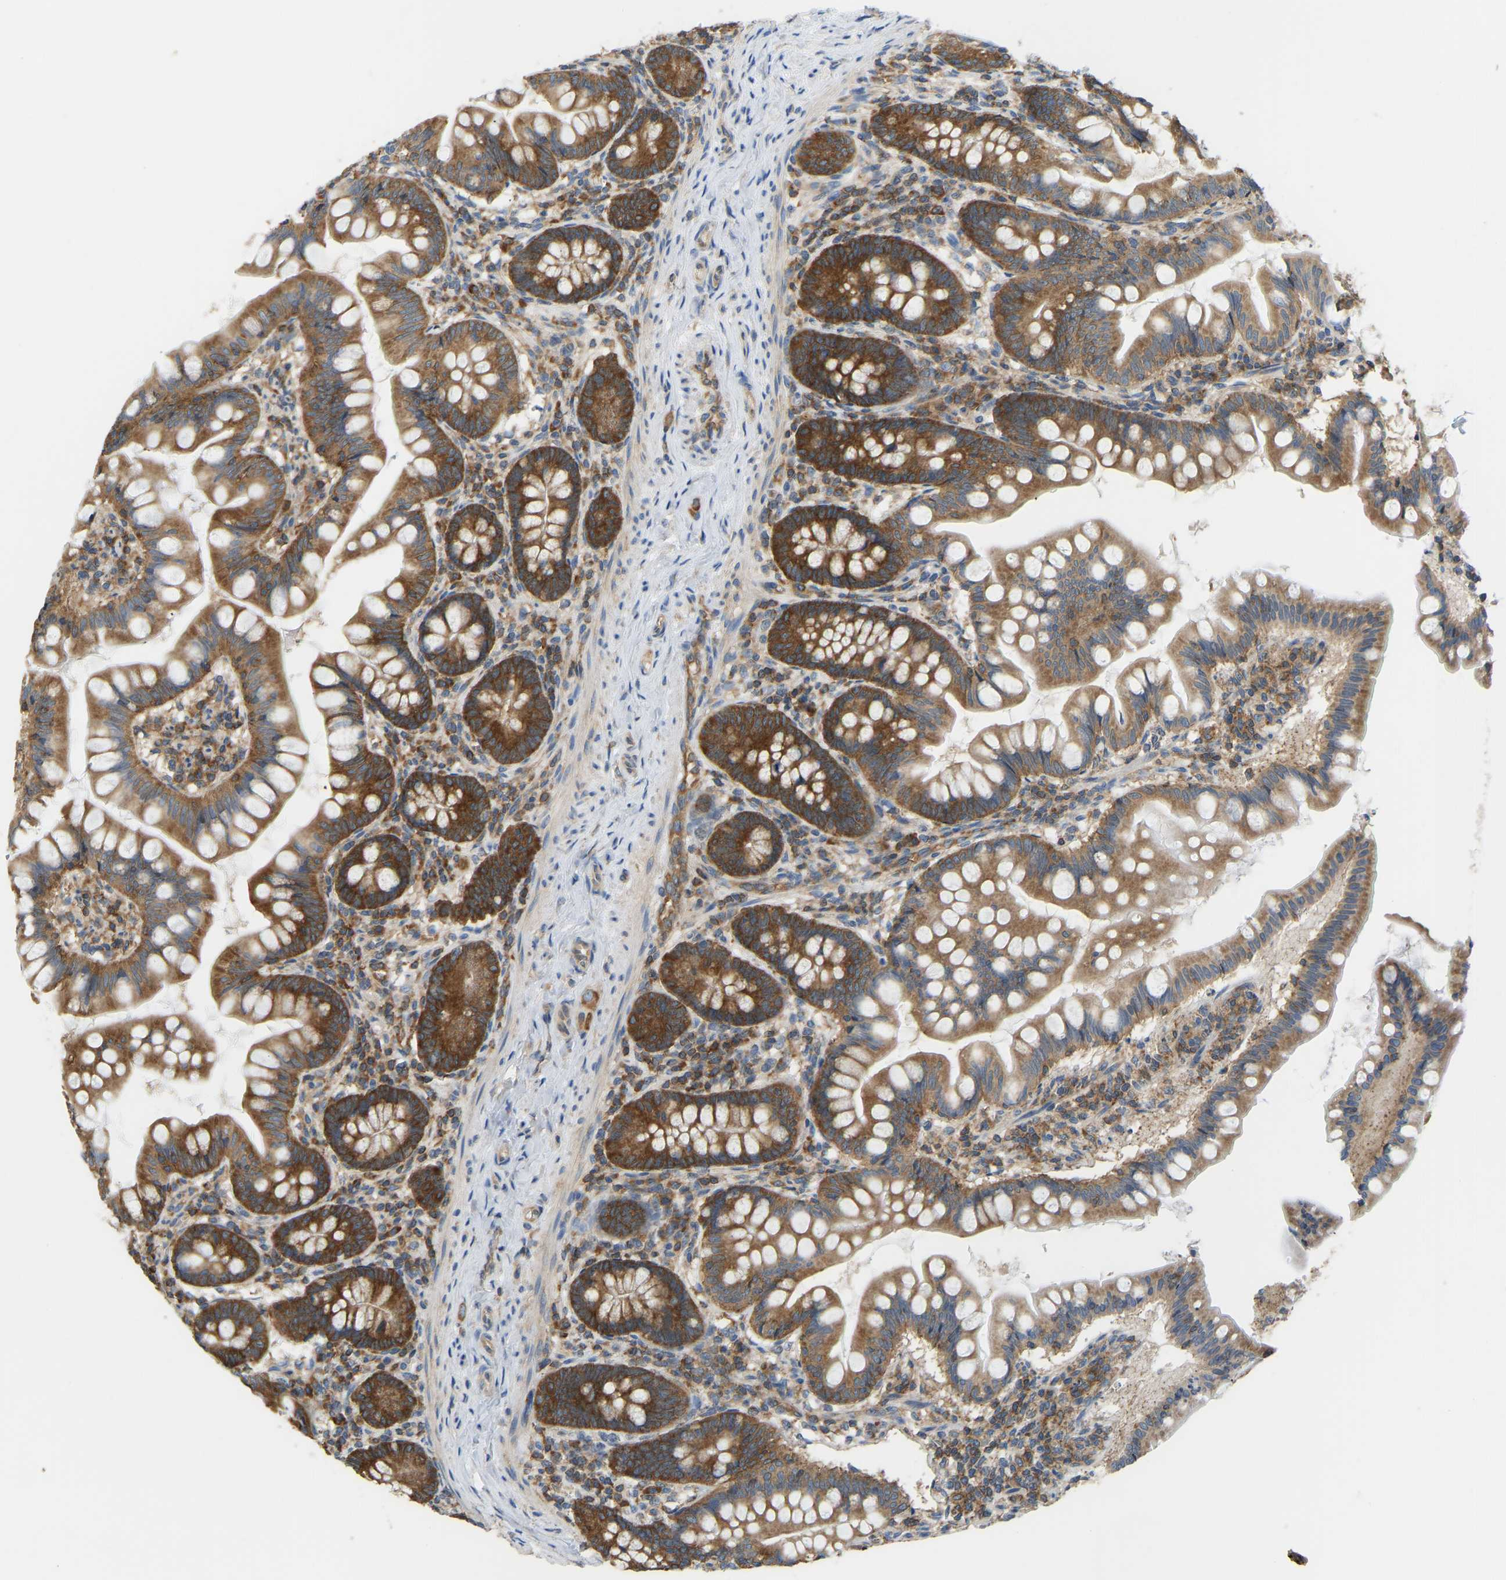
{"staining": {"intensity": "strong", "quantity": ">75%", "location": "cytoplasmic/membranous"}, "tissue": "small intestine", "cell_type": "Glandular cells", "image_type": "normal", "snomed": [{"axis": "morphology", "description": "Normal tissue, NOS"}, {"axis": "topography", "description": "Small intestine"}], "caption": "A high amount of strong cytoplasmic/membranous staining is present in about >75% of glandular cells in benign small intestine.", "gene": "RPS6KB2", "patient": {"sex": "male", "age": 7}}